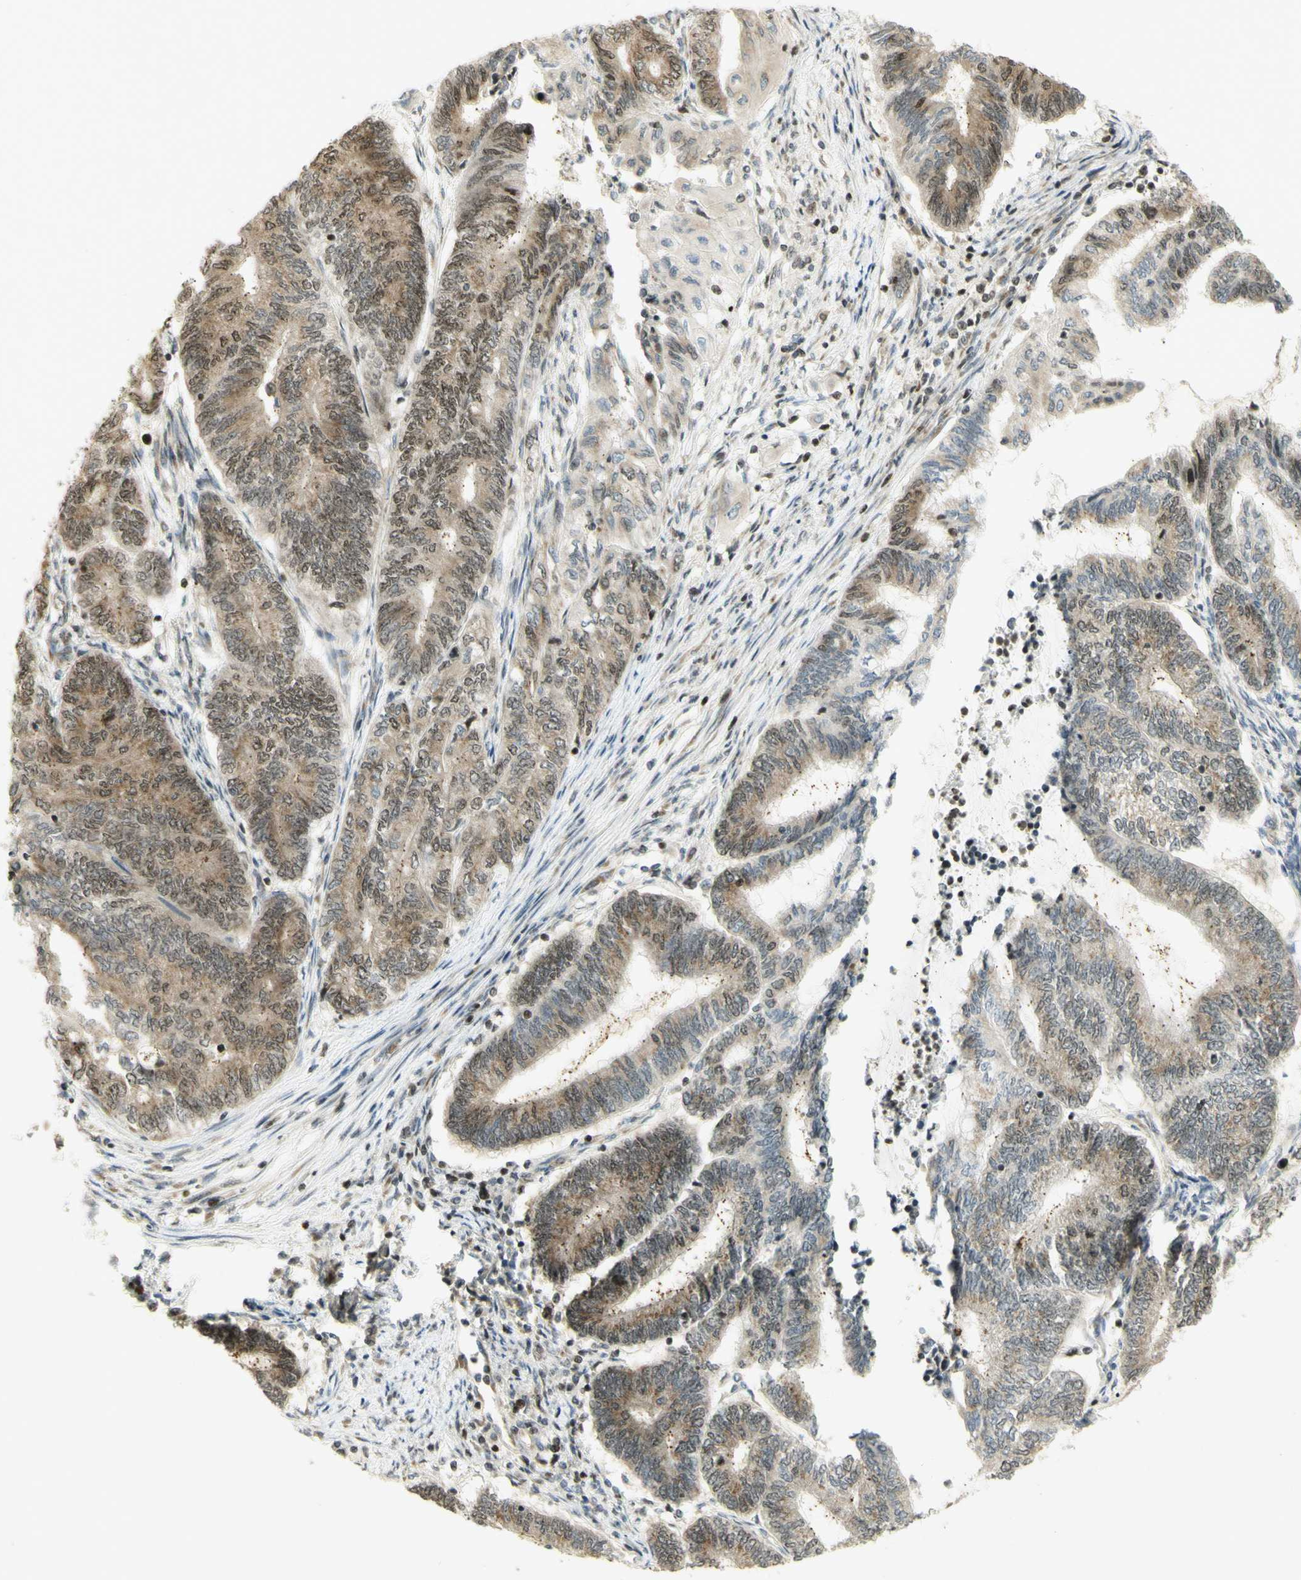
{"staining": {"intensity": "weak", "quantity": ">75%", "location": "cytoplasmic/membranous,nuclear"}, "tissue": "endometrial cancer", "cell_type": "Tumor cells", "image_type": "cancer", "snomed": [{"axis": "morphology", "description": "Adenocarcinoma, NOS"}, {"axis": "topography", "description": "Uterus"}, {"axis": "topography", "description": "Endometrium"}], "caption": "An image of human endometrial adenocarcinoma stained for a protein reveals weak cytoplasmic/membranous and nuclear brown staining in tumor cells.", "gene": "KIF11", "patient": {"sex": "female", "age": 70}}